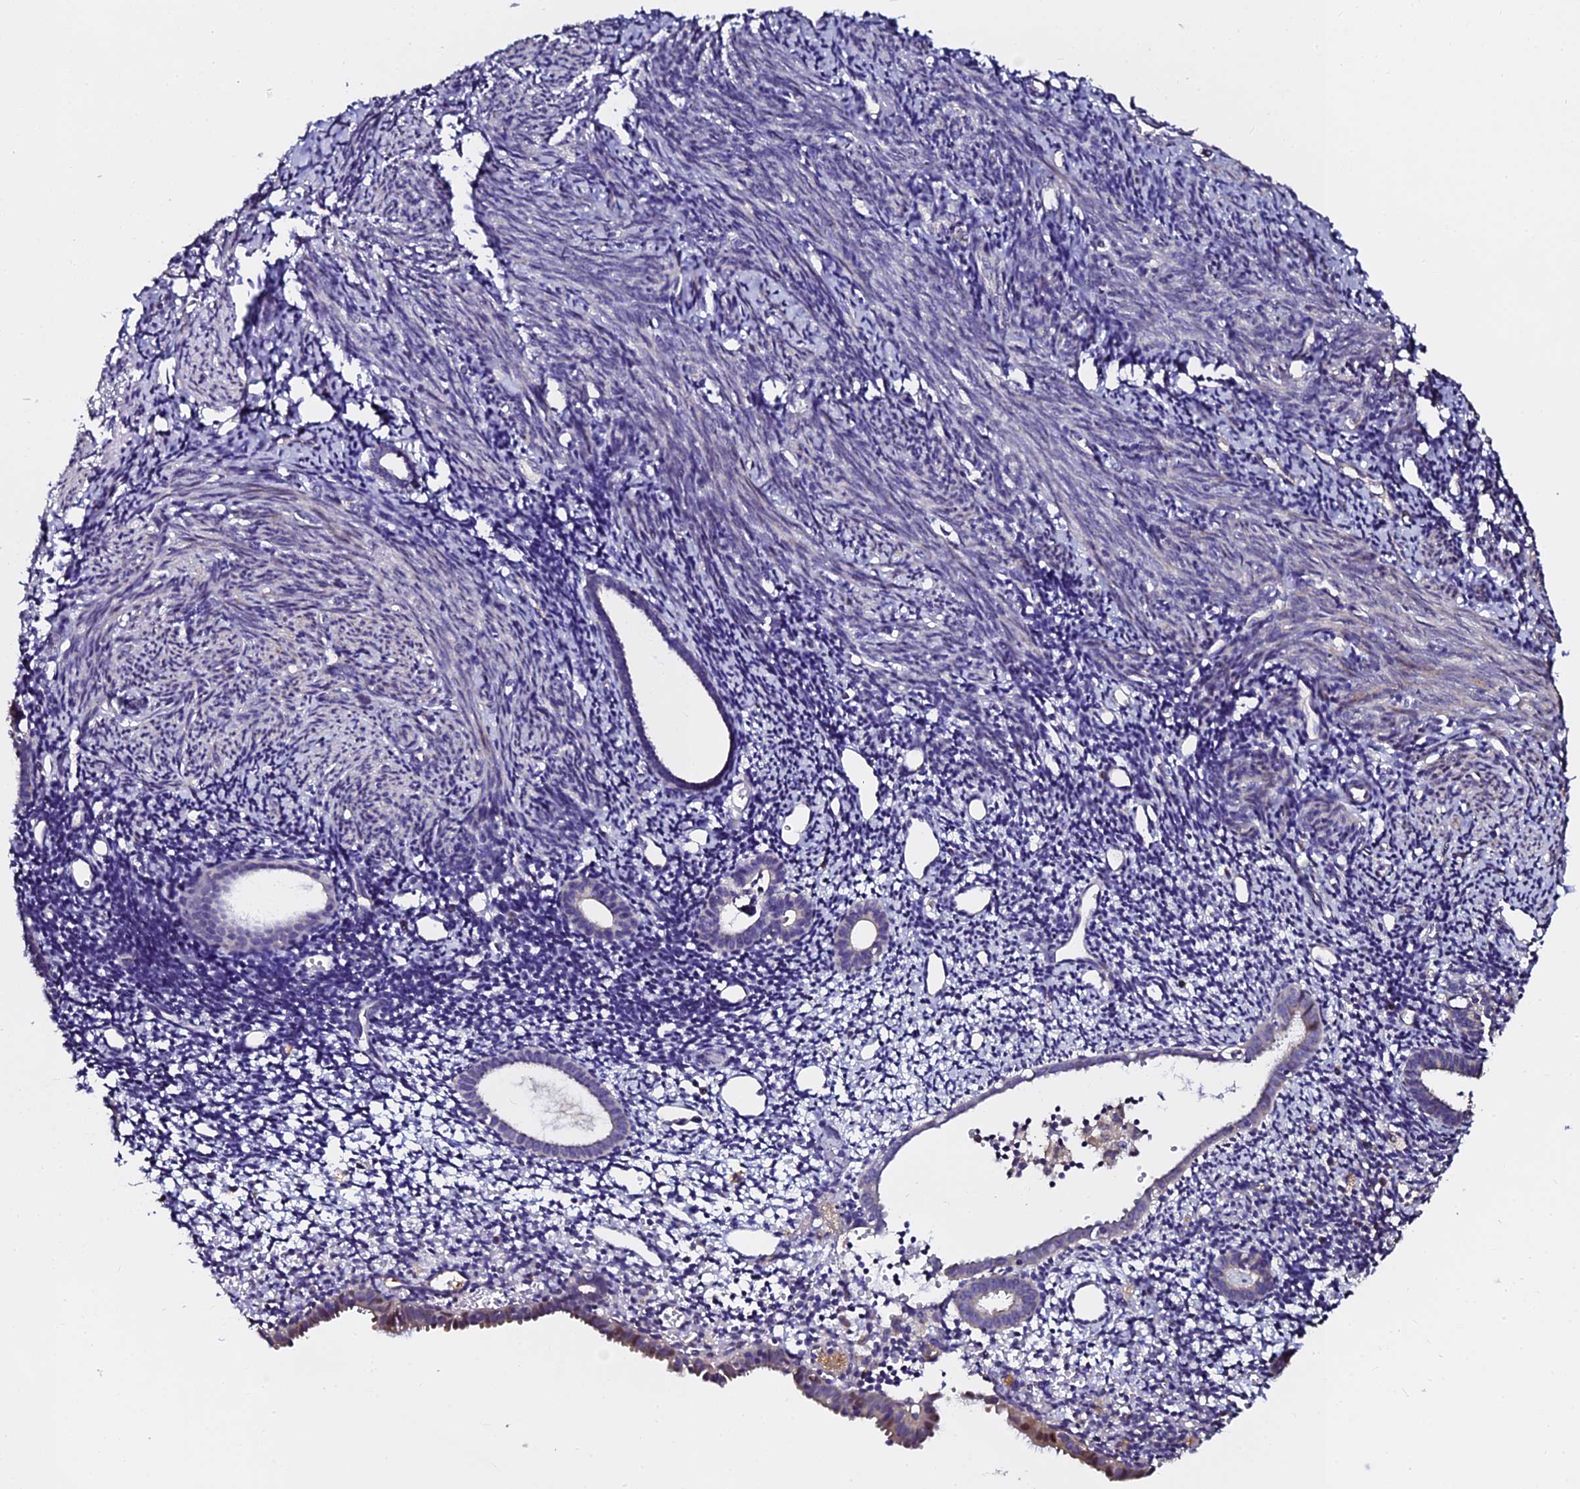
{"staining": {"intensity": "negative", "quantity": "none", "location": "none"}, "tissue": "endometrium", "cell_type": "Cells in endometrial stroma", "image_type": "normal", "snomed": [{"axis": "morphology", "description": "Normal tissue, NOS"}, {"axis": "topography", "description": "Endometrium"}], "caption": "This micrograph is of normal endometrium stained with IHC to label a protein in brown with the nuclei are counter-stained blue. There is no positivity in cells in endometrial stroma. (IHC, brightfield microscopy, high magnification).", "gene": "GPN3", "patient": {"sex": "female", "age": 56}}